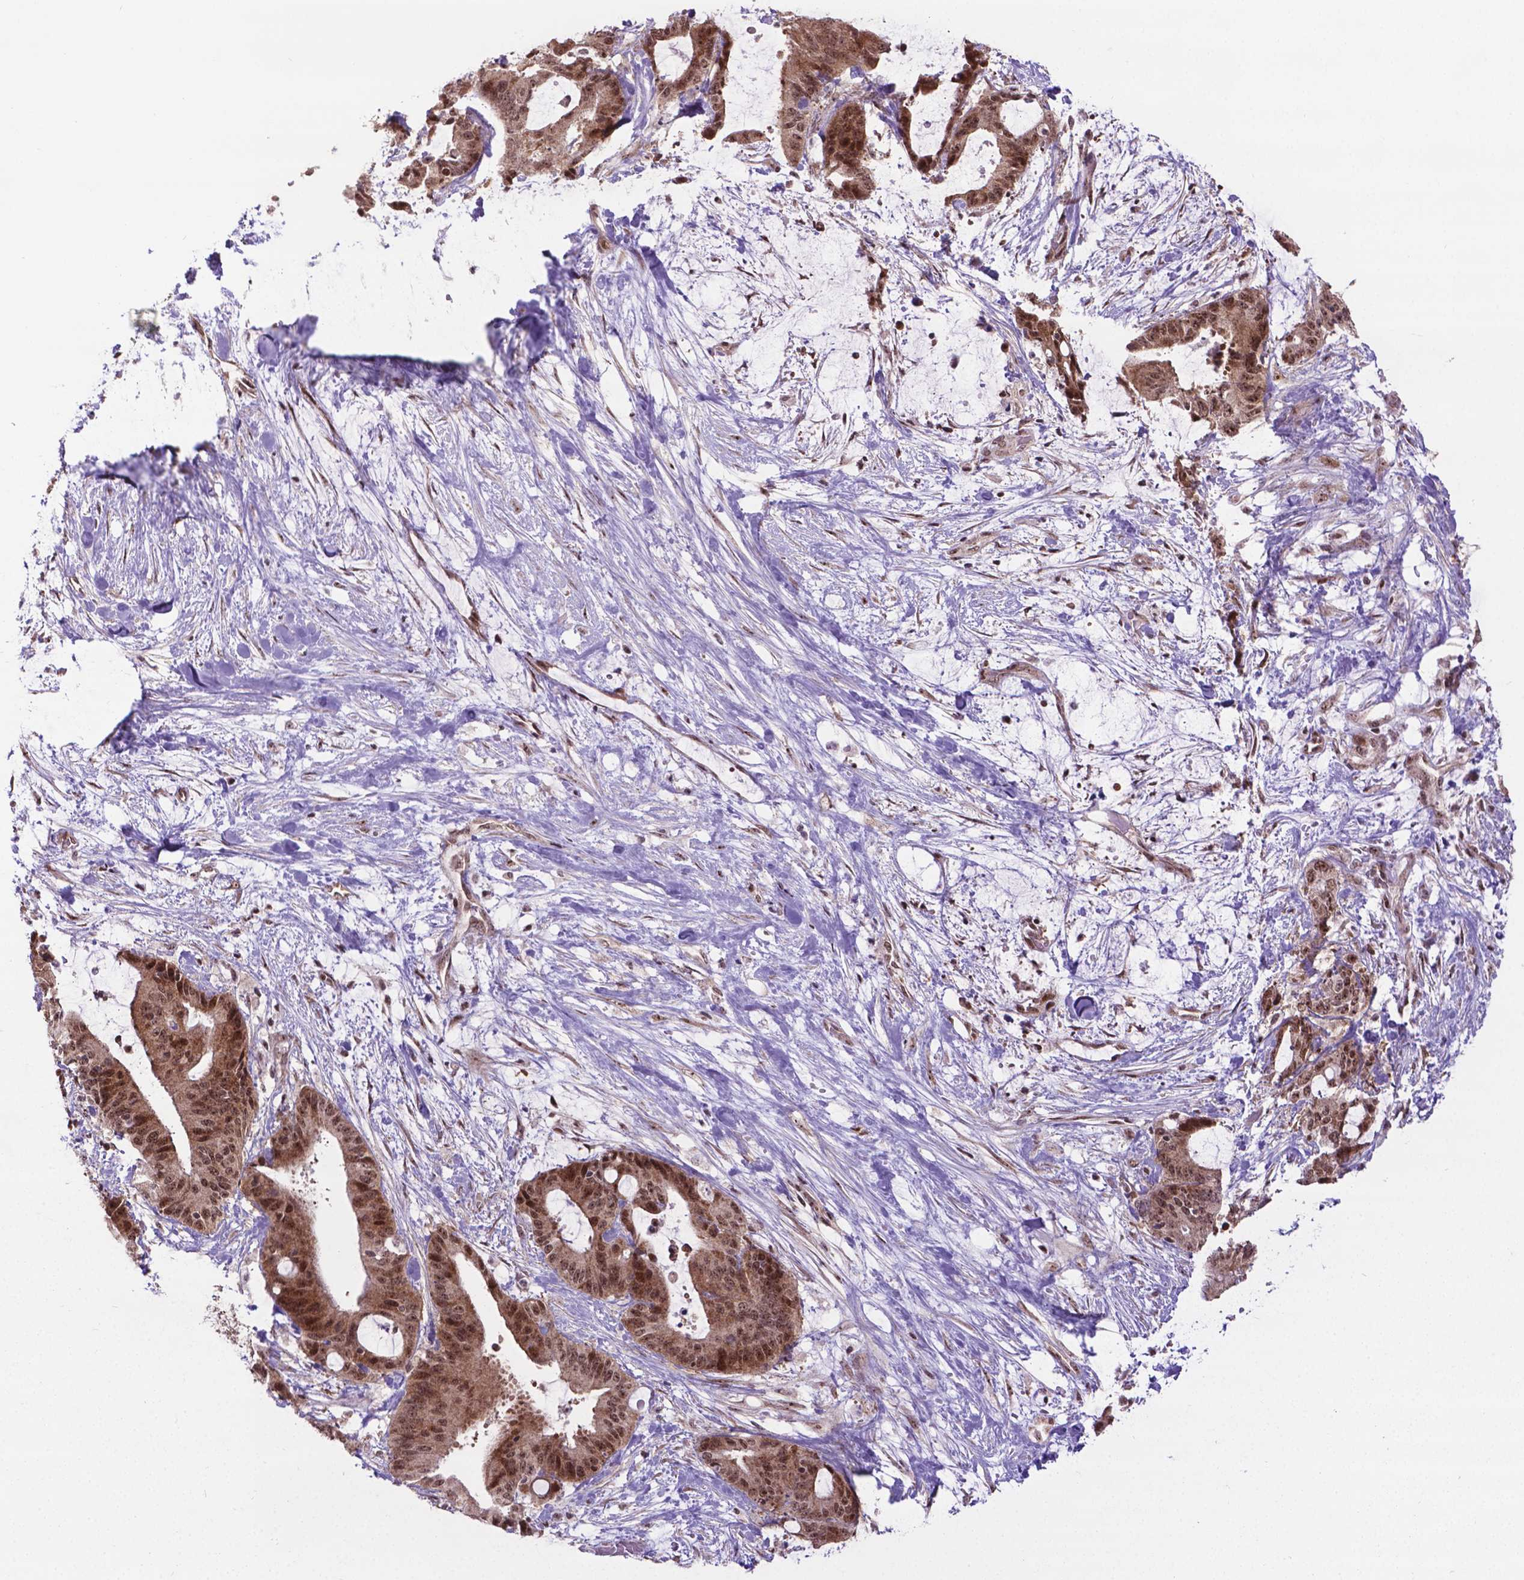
{"staining": {"intensity": "moderate", "quantity": ">75%", "location": "cytoplasmic/membranous,nuclear"}, "tissue": "liver cancer", "cell_type": "Tumor cells", "image_type": "cancer", "snomed": [{"axis": "morphology", "description": "Cholangiocarcinoma"}, {"axis": "topography", "description": "Liver"}], "caption": "Protein expression analysis of cholangiocarcinoma (liver) reveals moderate cytoplasmic/membranous and nuclear positivity in approximately >75% of tumor cells.", "gene": "CSNK2A1", "patient": {"sex": "female", "age": 73}}